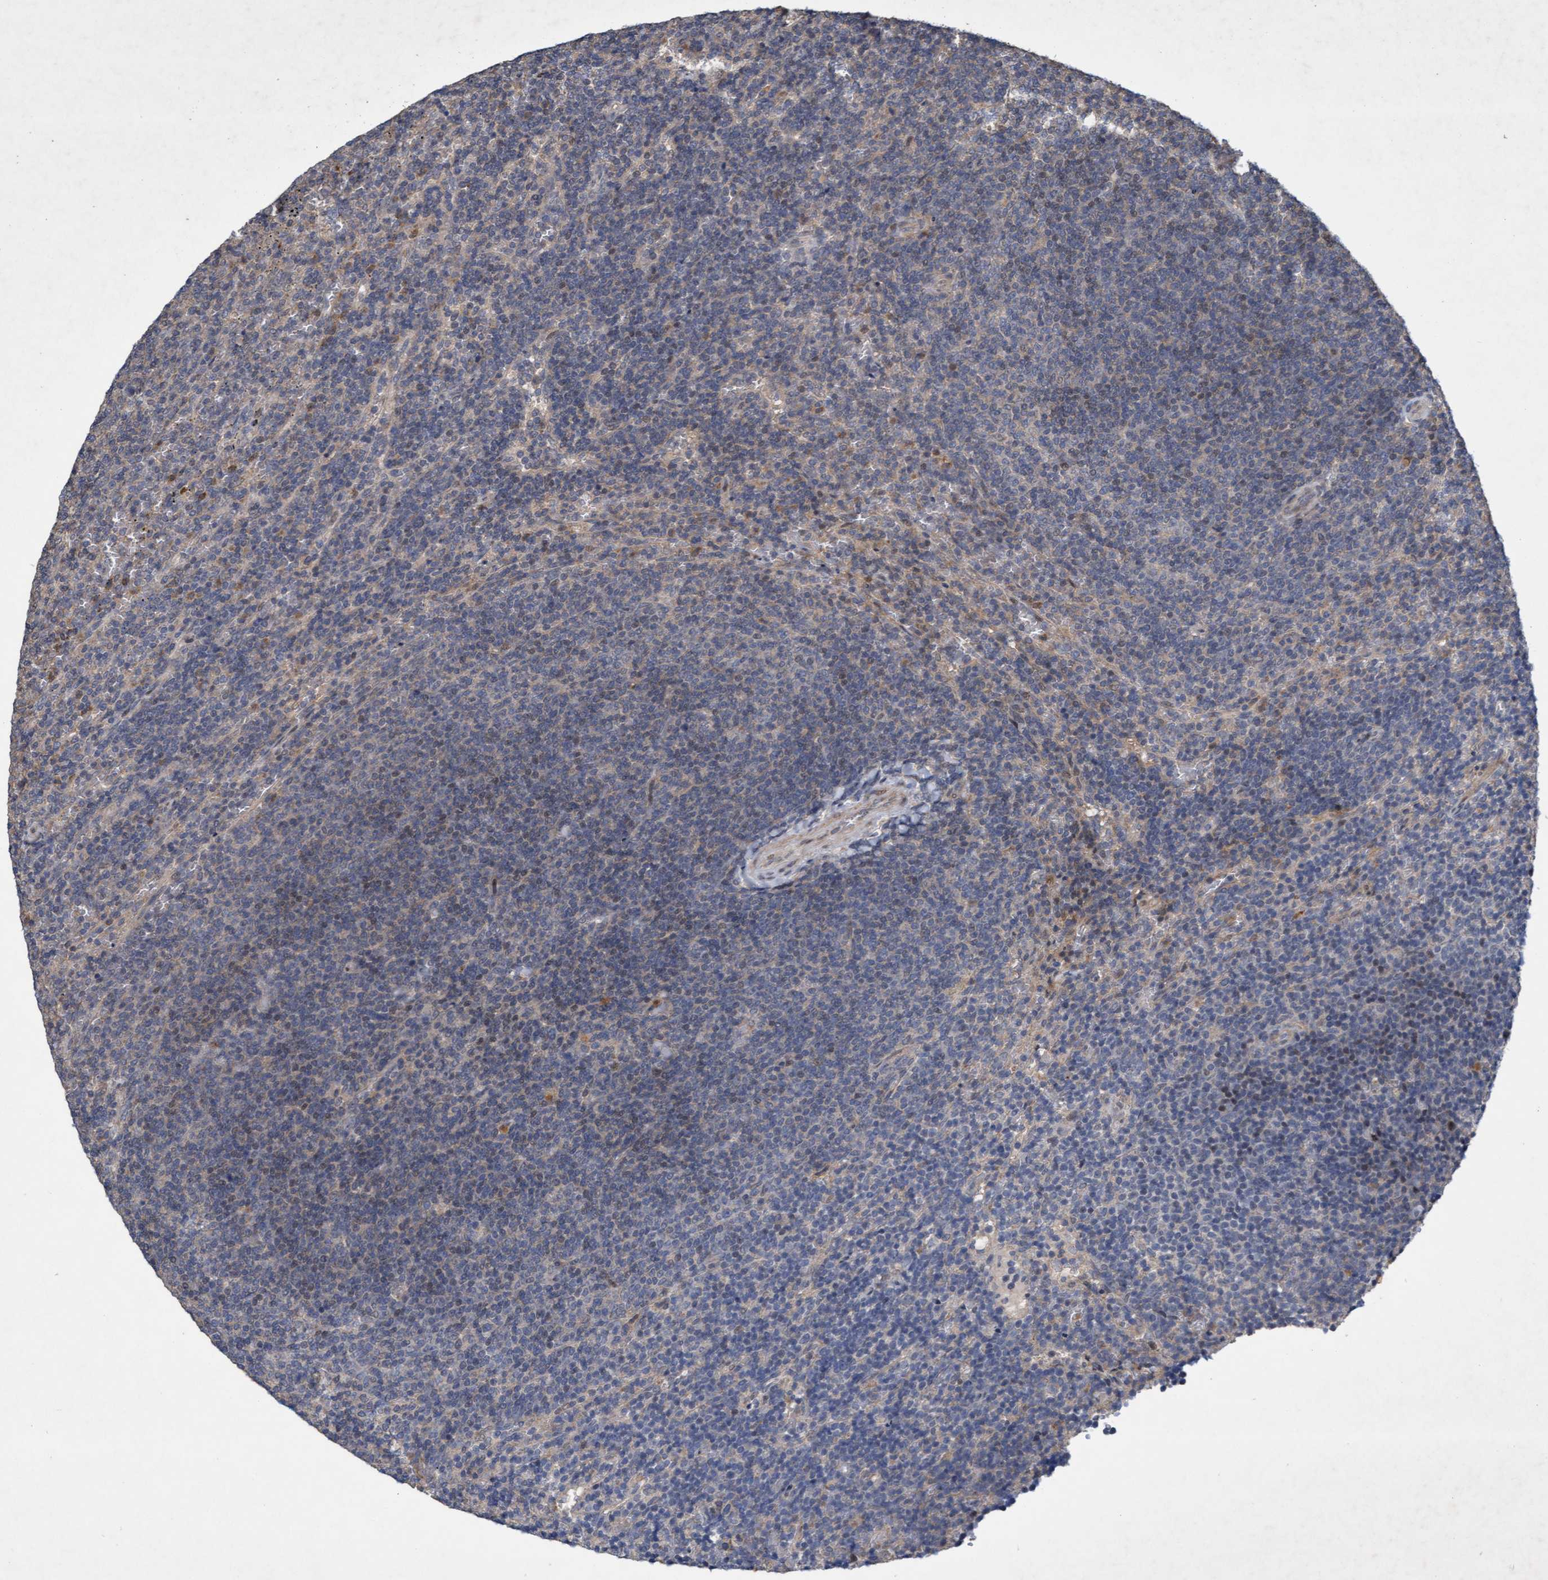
{"staining": {"intensity": "weak", "quantity": "<25%", "location": "nuclear"}, "tissue": "lymphoma", "cell_type": "Tumor cells", "image_type": "cancer", "snomed": [{"axis": "morphology", "description": "Malignant lymphoma, non-Hodgkin's type, Low grade"}, {"axis": "topography", "description": "Spleen"}], "caption": "A photomicrograph of human malignant lymphoma, non-Hodgkin's type (low-grade) is negative for staining in tumor cells.", "gene": "ZNF677", "patient": {"sex": "female", "age": 50}}